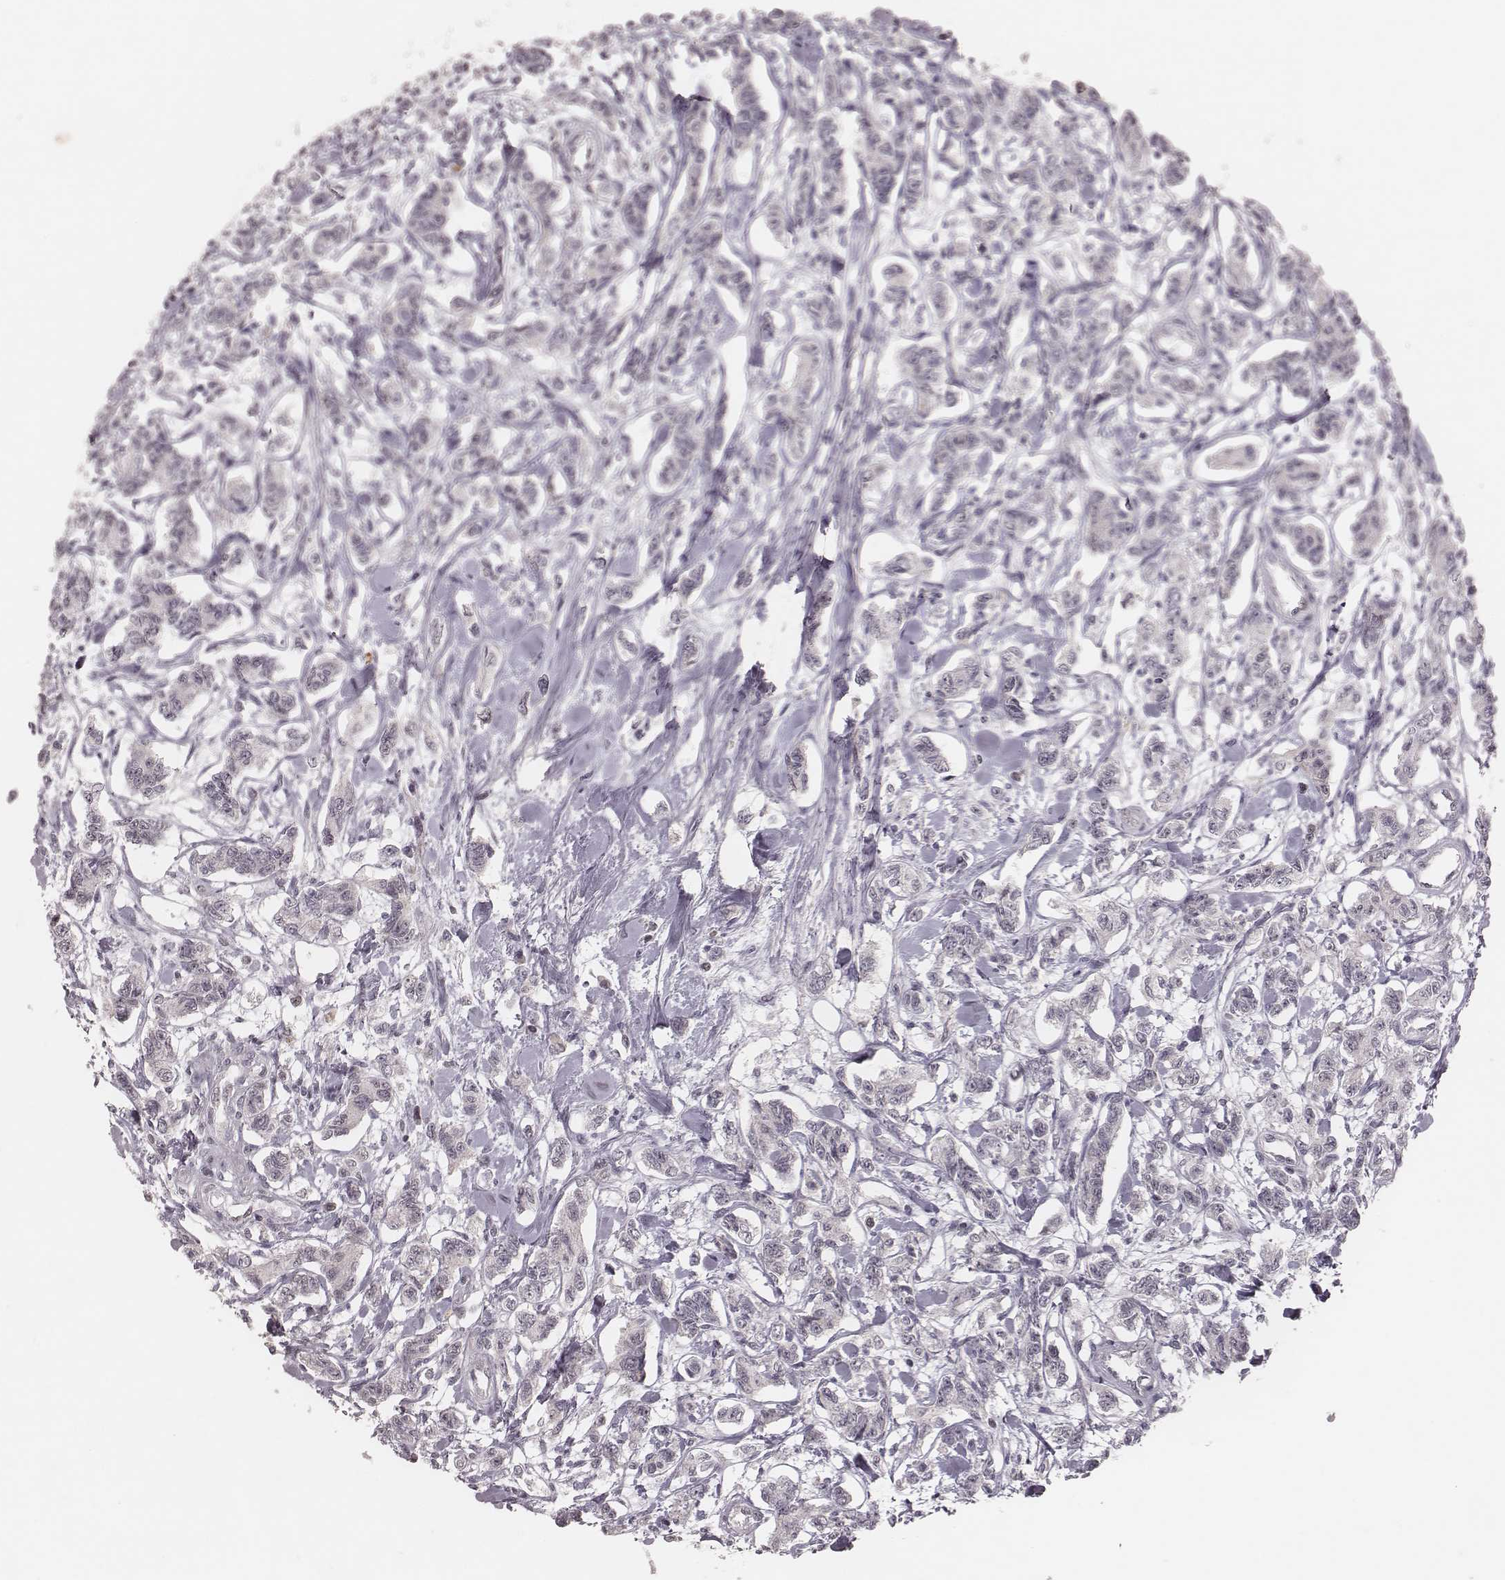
{"staining": {"intensity": "negative", "quantity": "none", "location": "none"}, "tissue": "carcinoid", "cell_type": "Tumor cells", "image_type": "cancer", "snomed": [{"axis": "morphology", "description": "Carcinoid, malignant, NOS"}, {"axis": "topography", "description": "Kidney"}], "caption": "This is an immunohistochemistry micrograph of human carcinoid. There is no staining in tumor cells.", "gene": "FAM13B", "patient": {"sex": "female", "age": 41}}